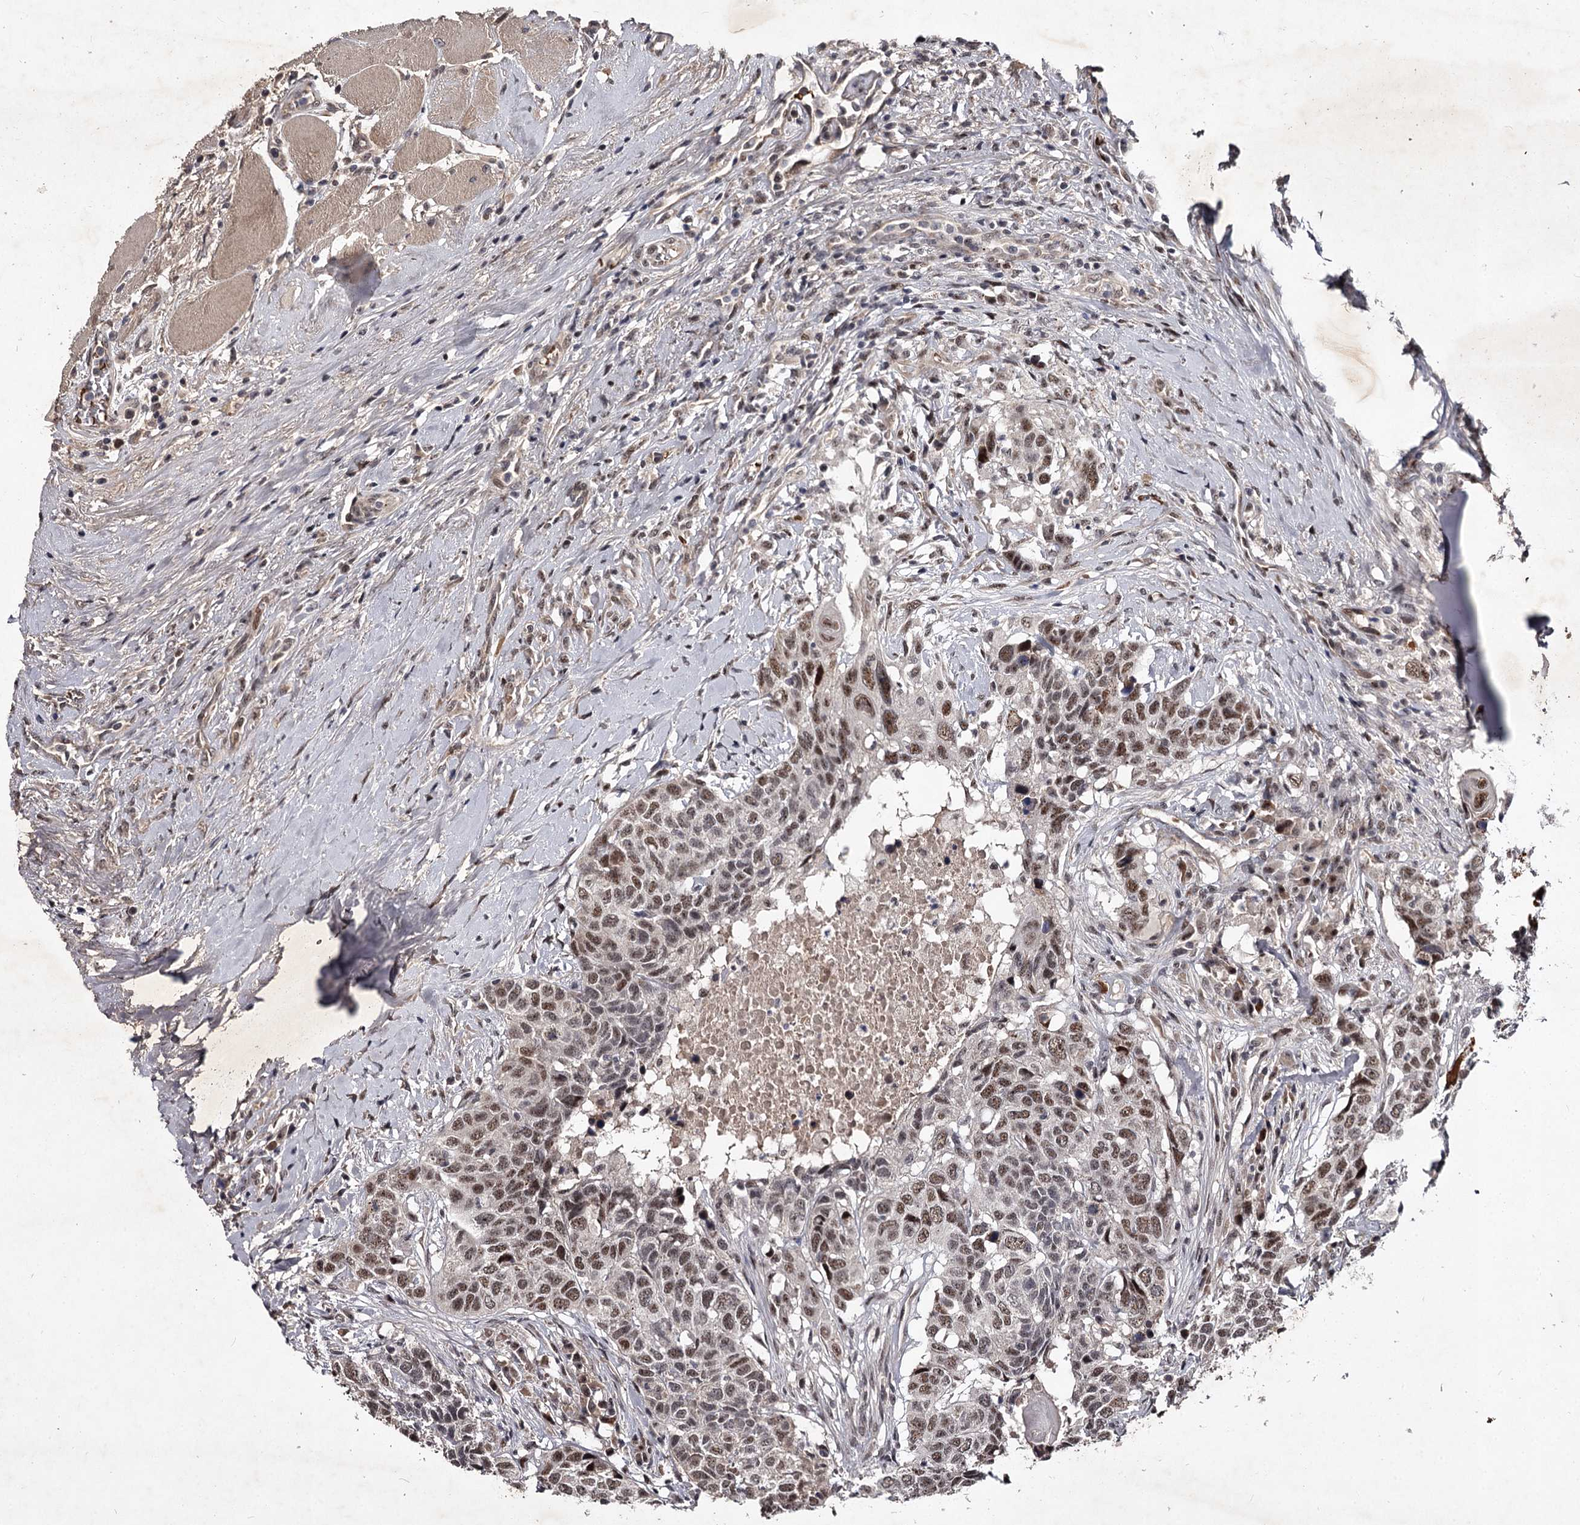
{"staining": {"intensity": "moderate", "quantity": ">75%", "location": "nuclear"}, "tissue": "head and neck cancer", "cell_type": "Tumor cells", "image_type": "cancer", "snomed": [{"axis": "morphology", "description": "Squamous cell carcinoma, NOS"}, {"axis": "topography", "description": "Head-Neck"}], "caption": "Squamous cell carcinoma (head and neck) stained for a protein (brown) reveals moderate nuclear positive staining in about >75% of tumor cells.", "gene": "RNF44", "patient": {"sex": "male", "age": 66}}